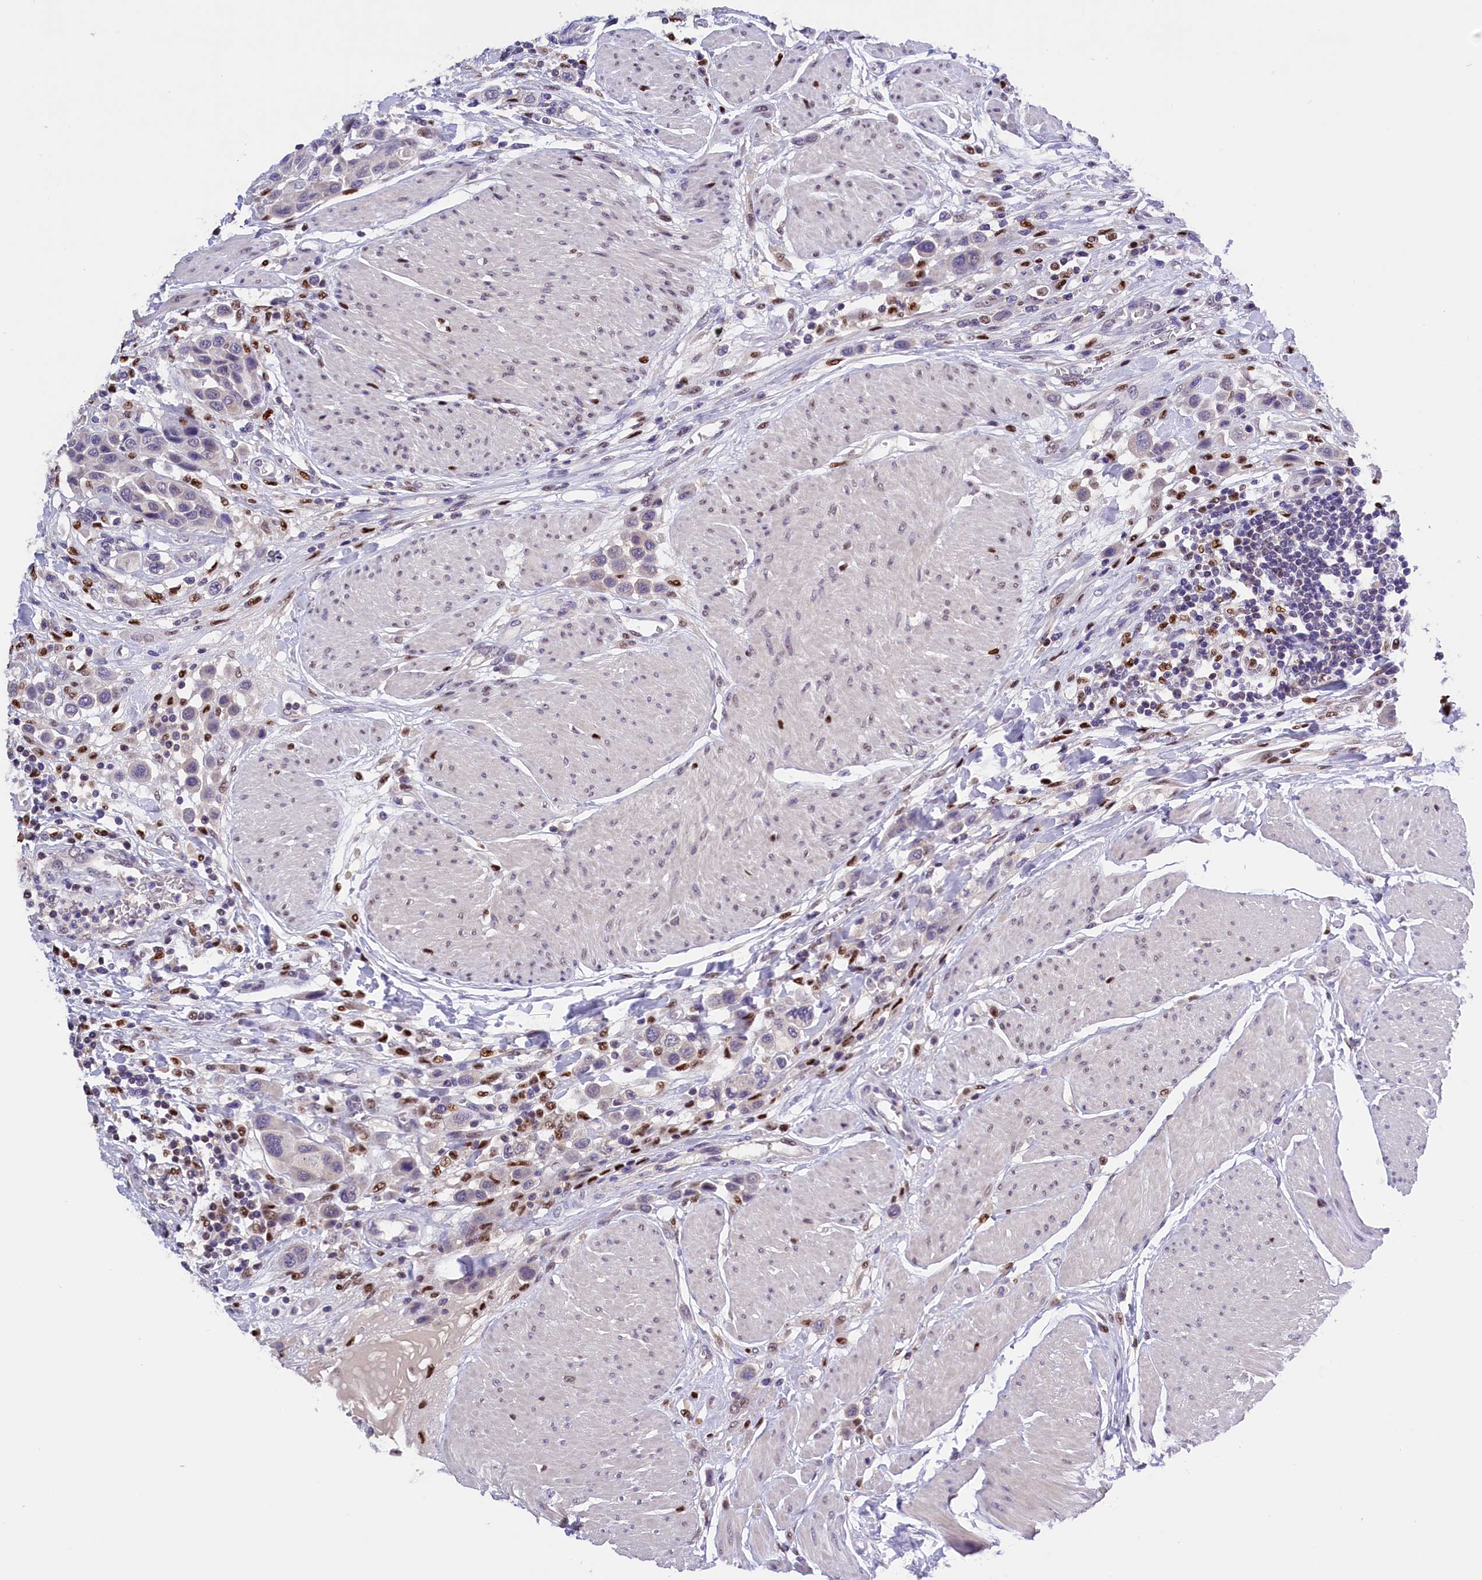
{"staining": {"intensity": "negative", "quantity": "none", "location": "none"}, "tissue": "urothelial cancer", "cell_type": "Tumor cells", "image_type": "cancer", "snomed": [{"axis": "morphology", "description": "Urothelial carcinoma, High grade"}, {"axis": "topography", "description": "Urinary bladder"}], "caption": "High magnification brightfield microscopy of urothelial cancer stained with DAB (3,3'-diaminobenzidine) (brown) and counterstained with hematoxylin (blue): tumor cells show no significant positivity. Brightfield microscopy of immunohistochemistry stained with DAB (brown) and hematoxylin (blue), captured at high magnification.", "gene": "BTBD9", "patient": {"sex": "male", "age": 50}}